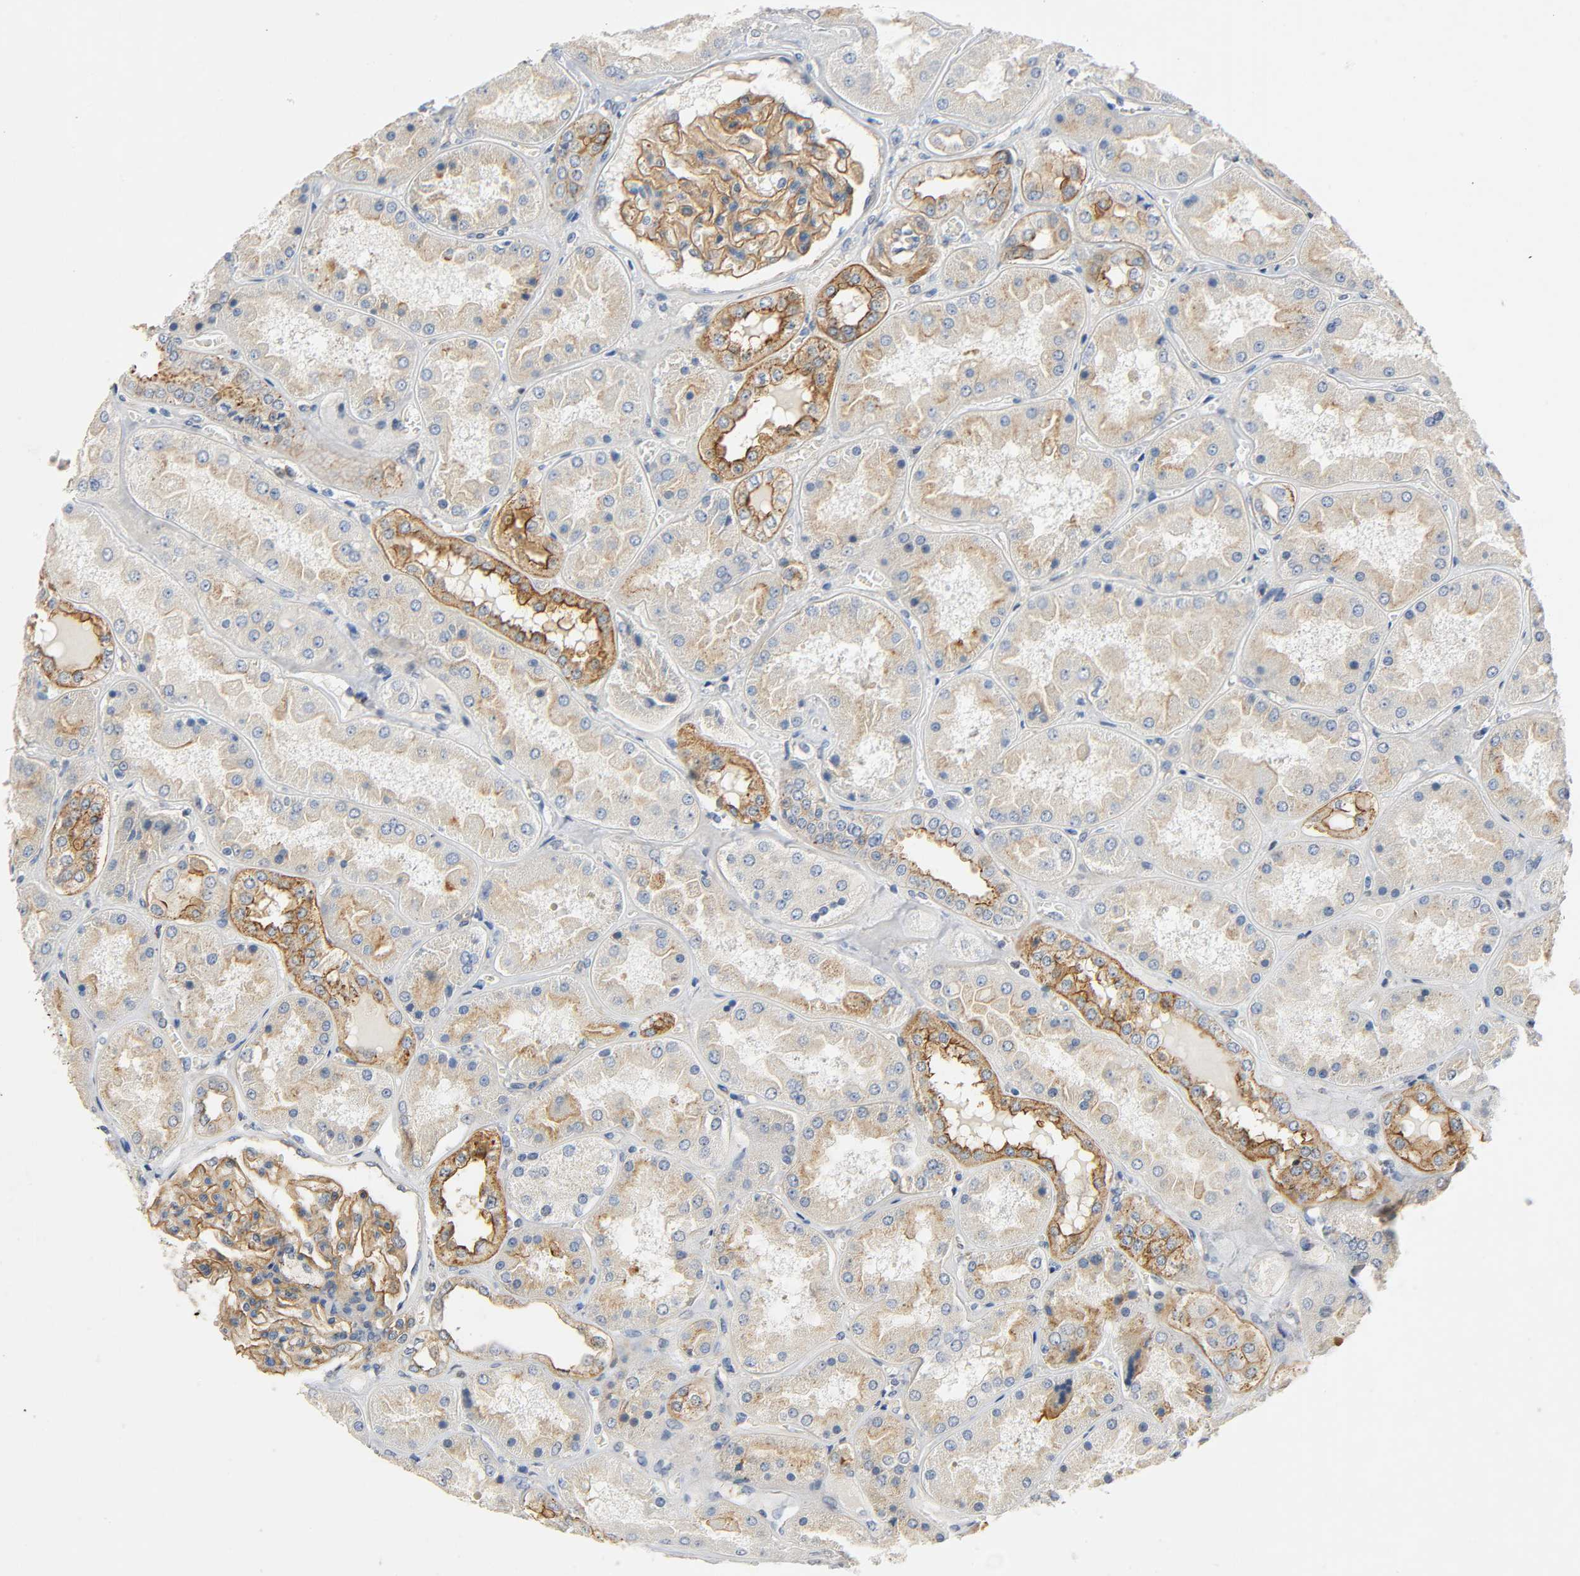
{"staining": {"intensity": "strong", "quantity": ">75%", "location": "cytoplasmic/membranous"}, "tissue": "kidney", "cell_type": "Cells in glomeruli", "image_type": "normal", "snomed": [{"axis": "morphology", "description": "Normal tissue, NOS"}, {"axis": "topography", "description": "Kidney"}], "caption": "Immunohistochemical staining of benign human kidney demonstrates strong cytoplasmic/membranous protein positivity in about >75% of cells in glomeruli. The protein is stained brown, and the nuclei are stained in blue (DAB (3,3'-diaminobenzidine) IHC with brightfield microscopy, high magnification).", "gene": "ARPC1A", "patient": {"sex": "female", "age": 56}}